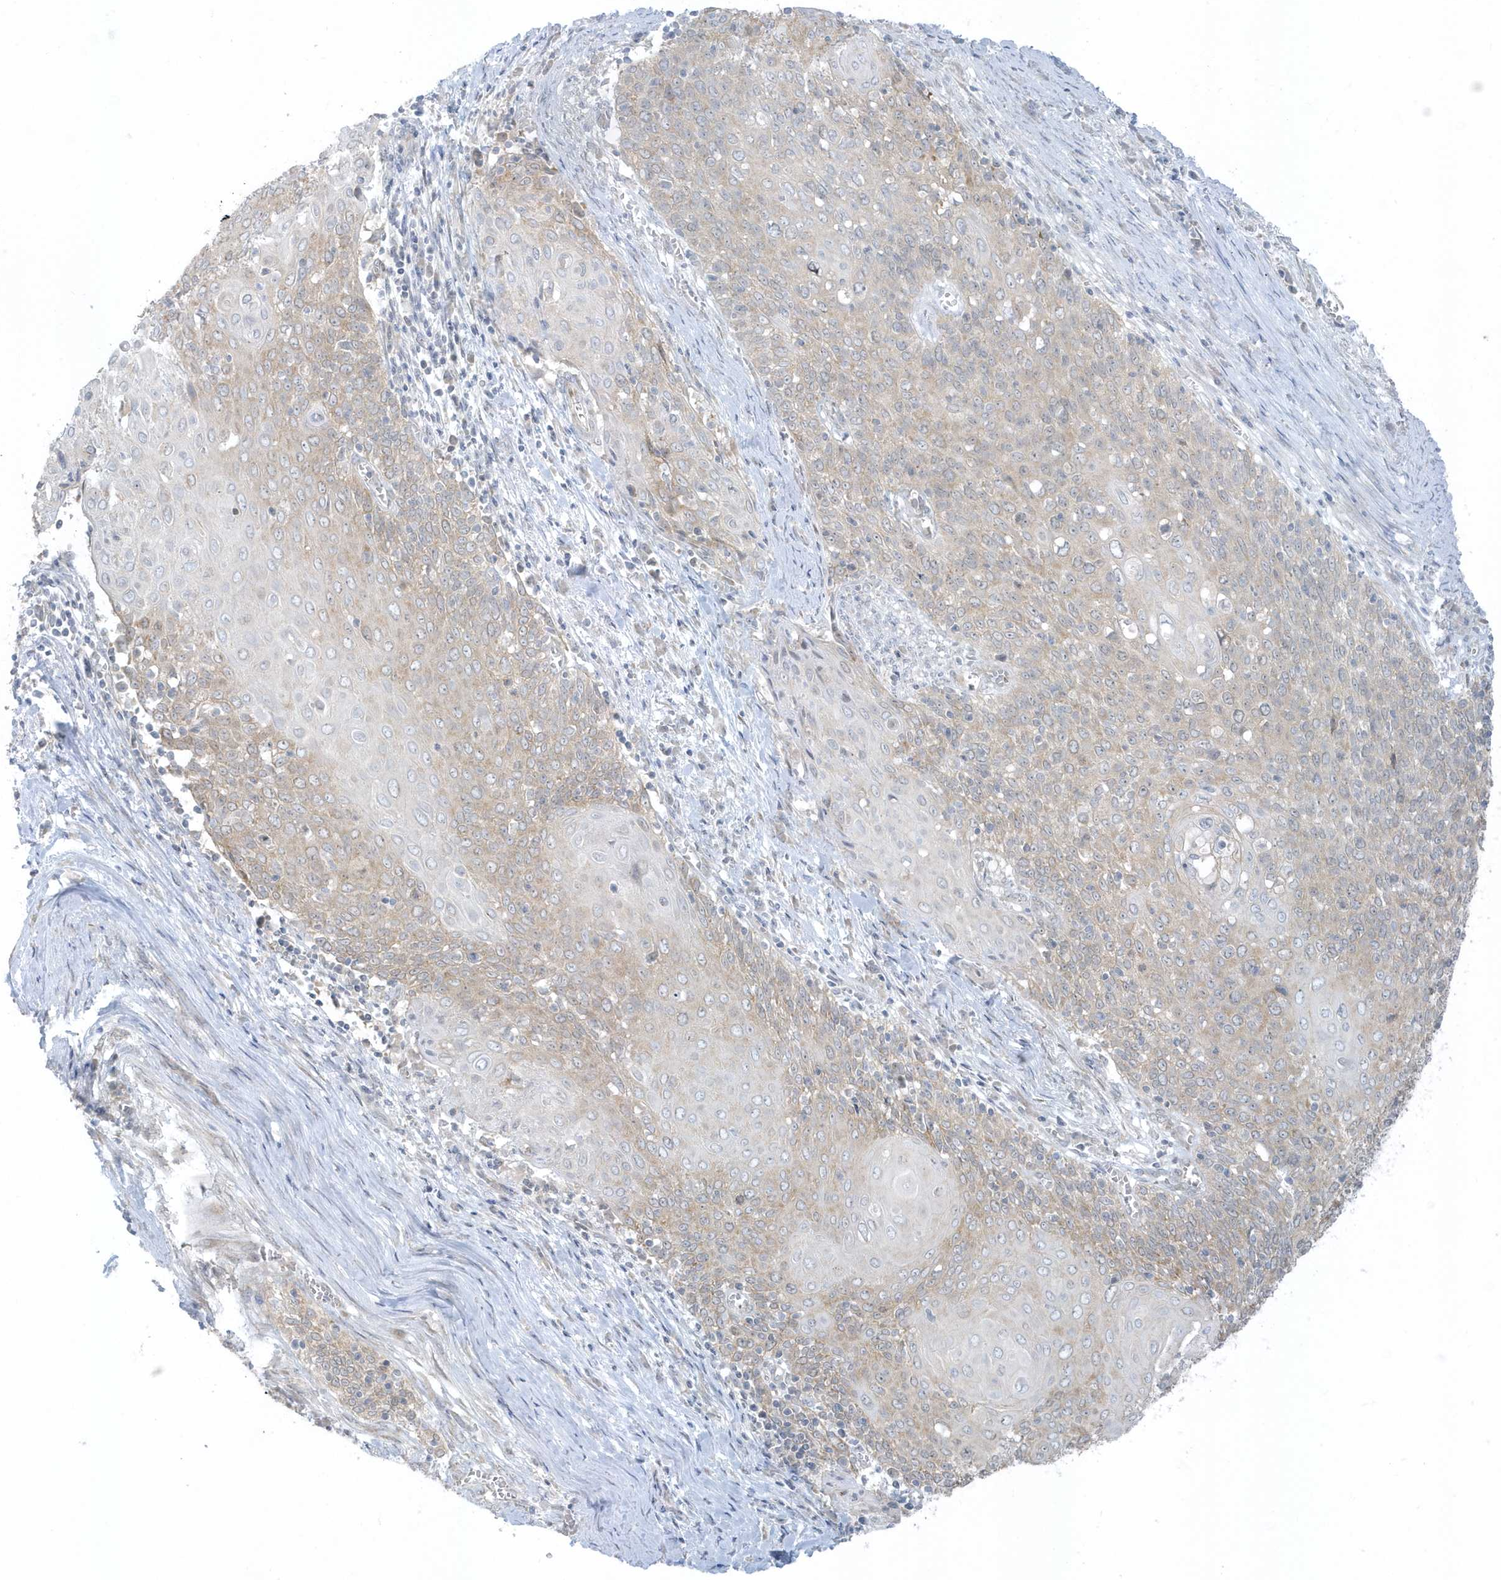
{"staining": {"intensity": "weak", "quantity": "25%-75%", "location": "cytoplasmic/membranous"}, "tissue": "cervical cancer", "cell_type": "Tumor cells", "image_type": "cancer", "snomed": [{"axis": "morphology", "description": "Squamous cell carcinoma, NOS"}, {"axis": "topography", "description": "Cervix"}], "caption": "Protein staining of squamous cell carcinoma (cervical) tissue reveals weak cytoplasmic/membranous positivity in about 25%-75% of tumor cells.", "gene": "SCN3A", "patient": {"sex": "female", "age": 39}}